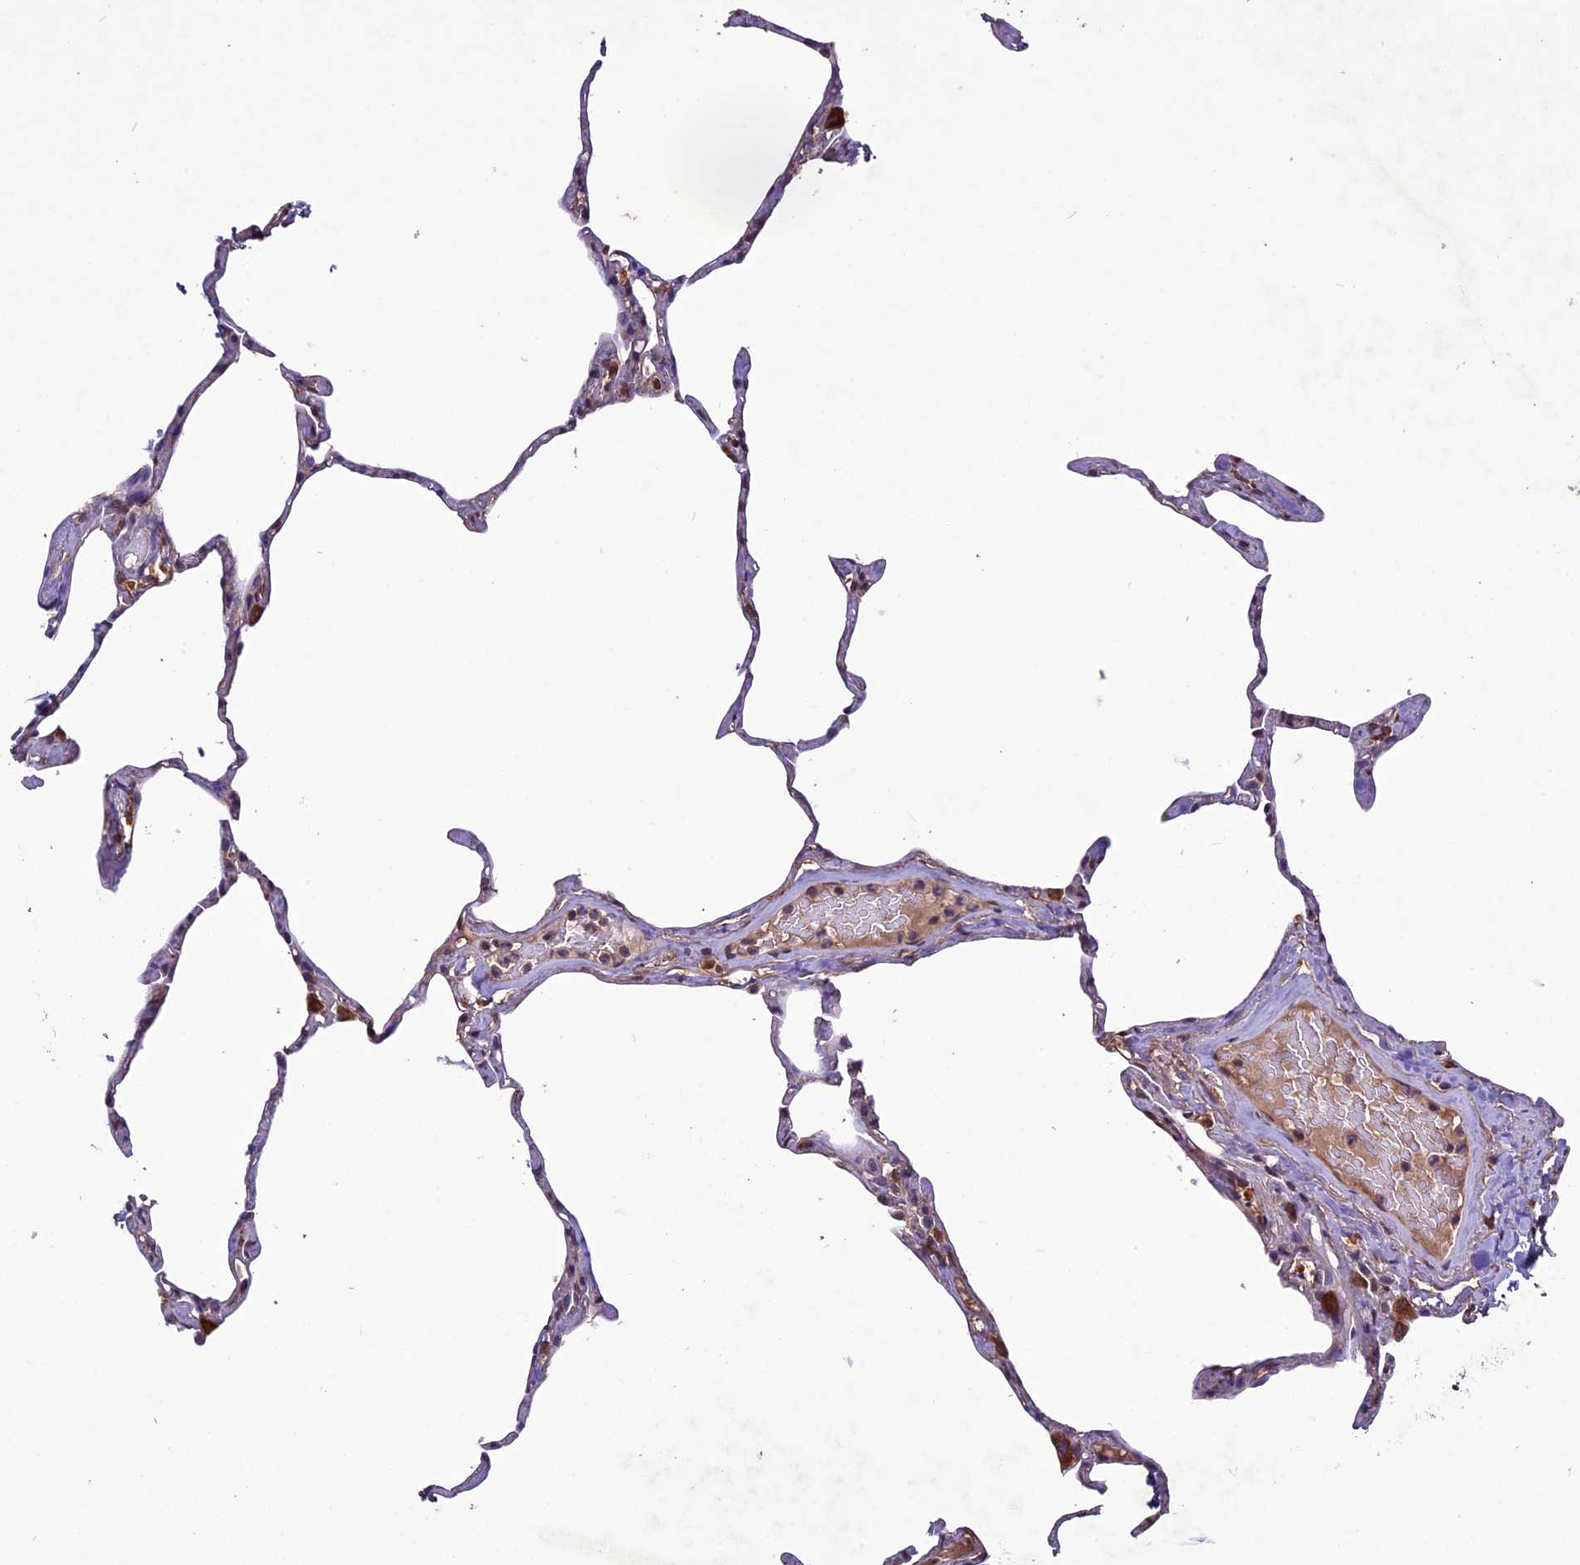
{"staining": {"intensity": "moderate", "quantity": "<25%", "location": "cytoplasmic/membranous"}, "tissue": "lung", "cell_type": "Alveolar cells", "image_type": "normal", "snomed": [{"axis": "morphology", "description": "Normal tissue, NOS"}, {"axis": "topography", "description": "Lung"}], "caption": "Immunohistochemistry photomicrograph of benign human lung stained for a protein (brown), which demonstrates low levels of moderate cytoplasmic/membranous positivity in about <25% of alveolar cells.", "gene": "C3orf70", "patient": {"sex": "male", "age": 65}}